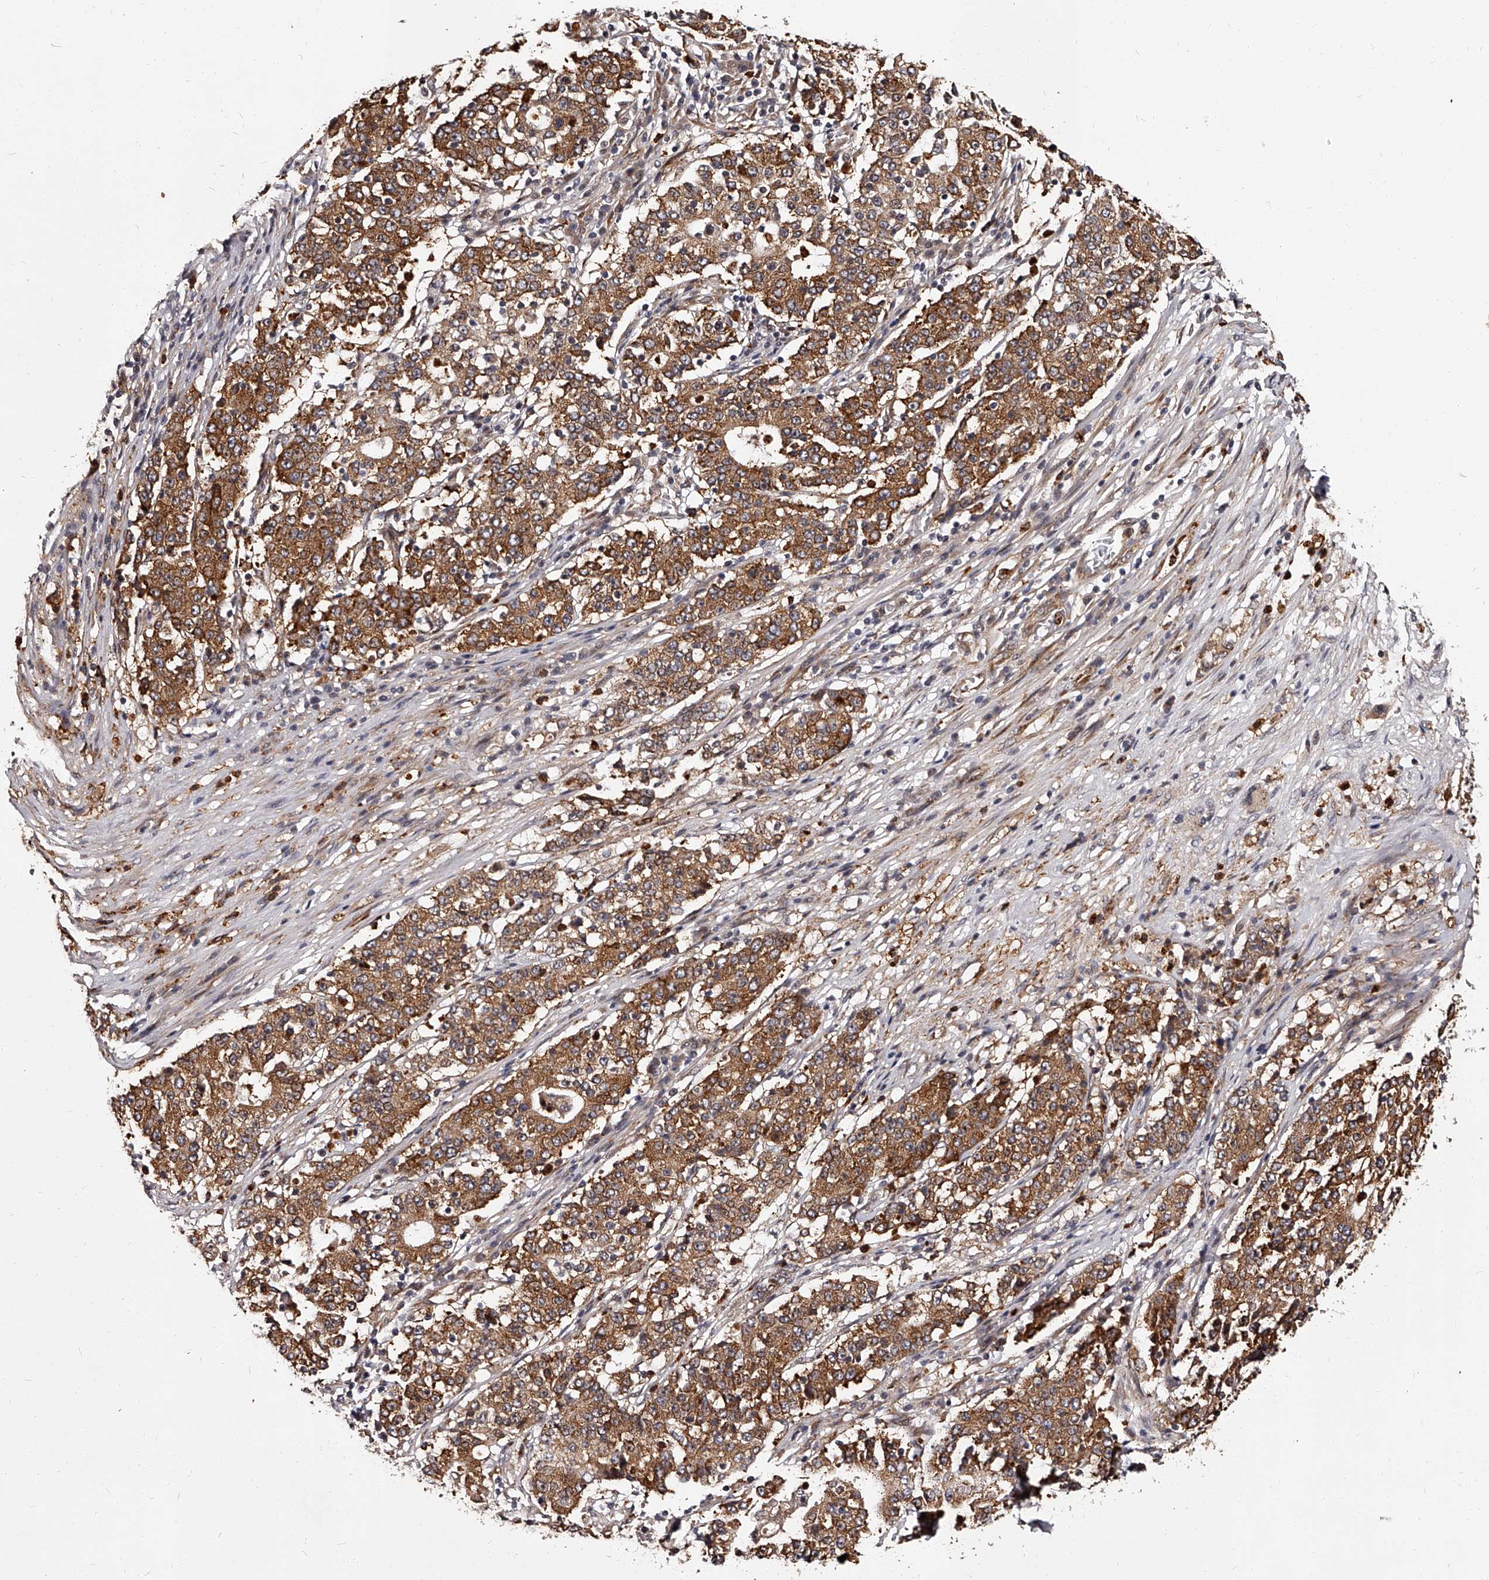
{"staining": {"intensity": "moderate", "quantity": ">75%", "location": "cytoplasmic/membranous"}, "tissue": "stomach cancer", "cell_type": "Tumor cells", "image_type": "cancer", "snomed": [{"axis": "morphology", "description": "Adenocarcinoma, NOS"}, {"axis": "topography", "description": "Stomach"}], "caption": "About >75% of tumor cells in human stomach adenocarcinoma exhibit moderate cytoplasmic/membranous protein expression as visualized by brown immunohistochemical staining.", "gene": "RSC1A1", "patient": {"sex": "male", "age": 59}}